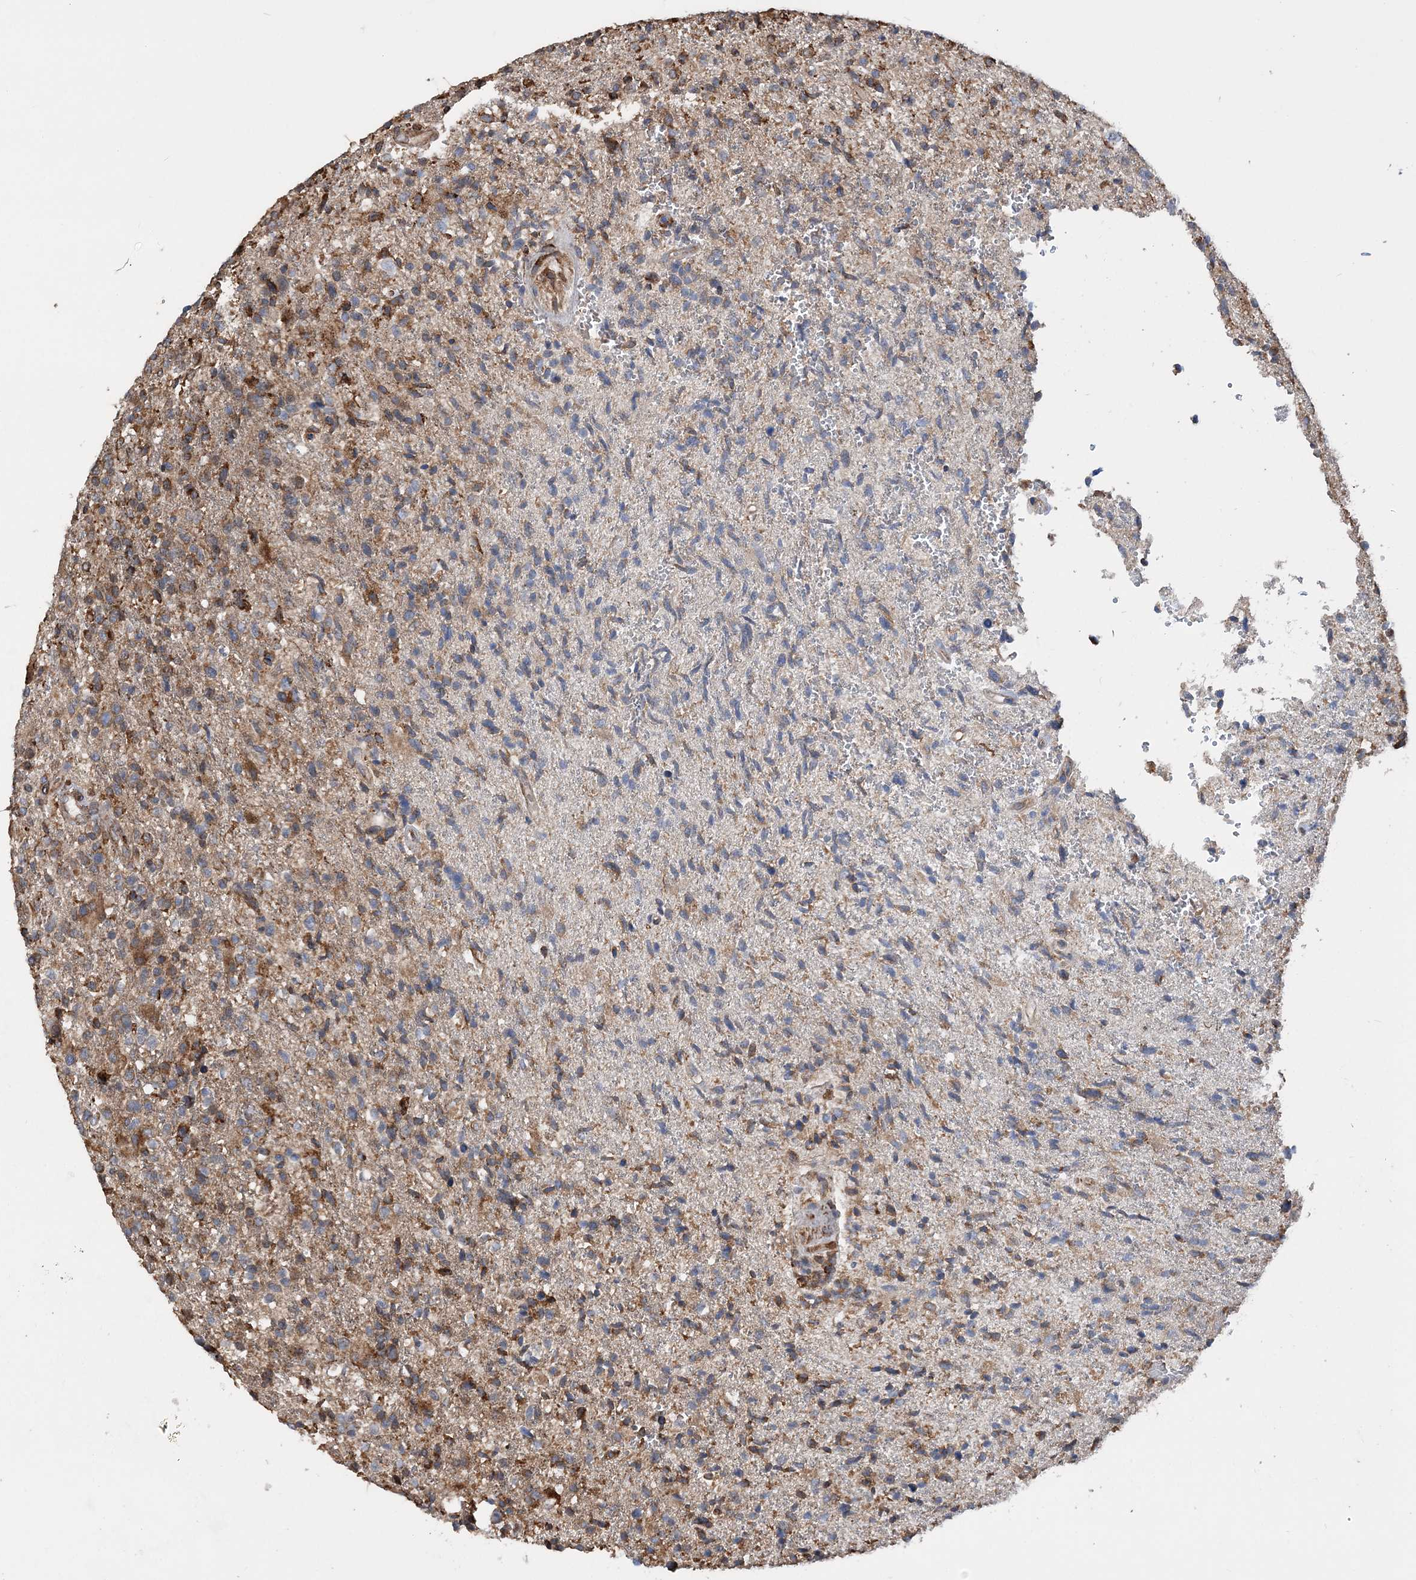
{"staining": {"intensity": "moderate", "quantity": "25%-75%", "location": "cytoplasmic/membranous"}, "tissue": "glioma", "cell_type": "Tumor cells", "image_type": "cancer", "snomed": [{"axis": "morphology", "description": "Glioma, malignant, High grade"}, {"axis": "topography", "description": "Brain"}], "caption": "IHC photomicrograph of glioma stained for a protein (brown), which exhibits medium levels of moderate cytoplasmic/membranous positivity in about 25%-75% of tumor cells.", "gene": "WDR12", "patient": {"sex": "male", "age": 72}}